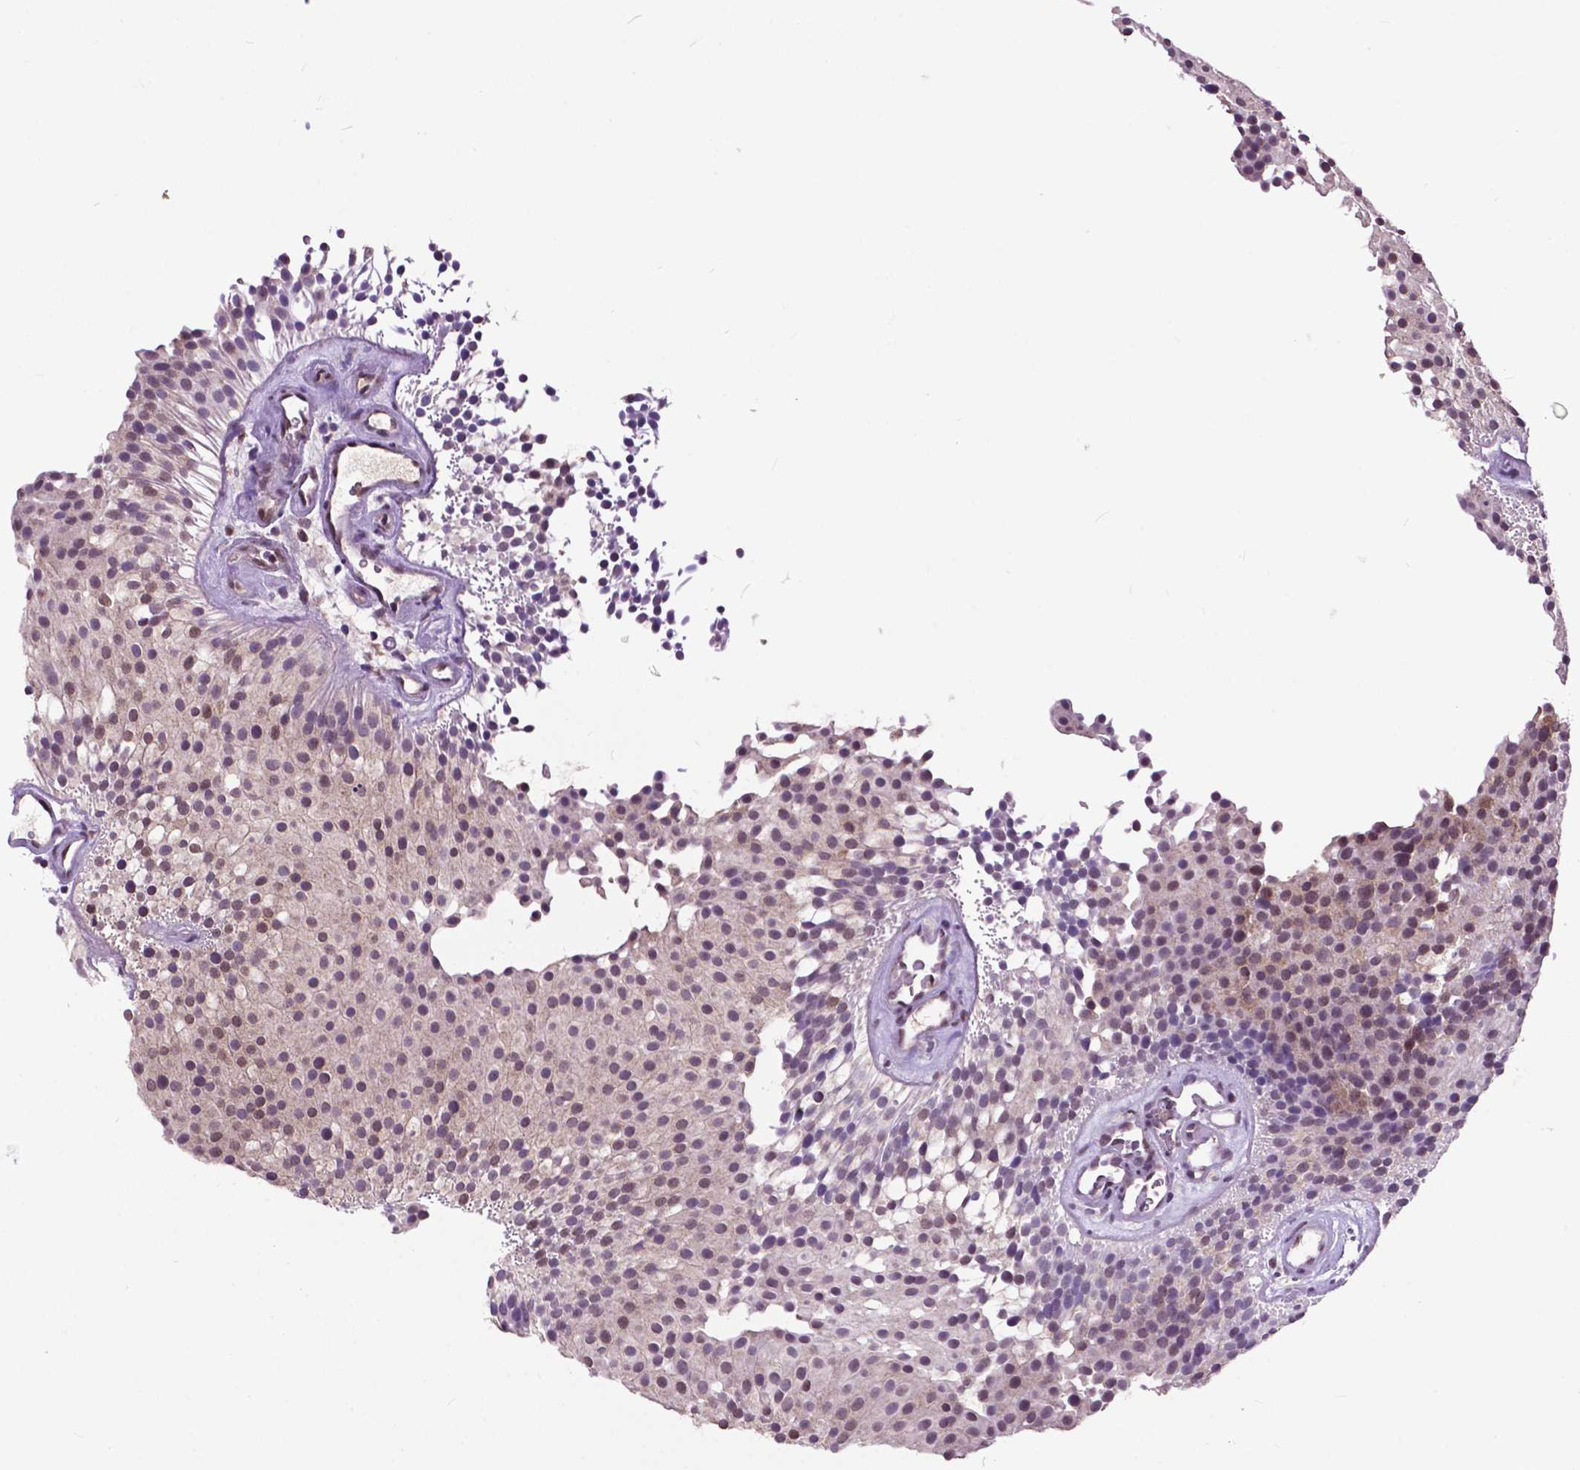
{"staining": {"intensity": "moderate", "quantity": ">75%", "location": "nuclear"}, "tissue": "urothelial cancer", "cell_type": "Tumor cells", "image_type": "cancer", "snomed": [{"axis": "morphology", "description": "Urothelial carcinoma, Low grade"}, {"axis": "topography", "description": "Urinary bladder"}], "caption": "A brown stain labels moderate nuclear expression of a protein in urothelial cancer tumor cells.", "gene": "FAF1", "patient": {"sex": "female", "age": 87}}